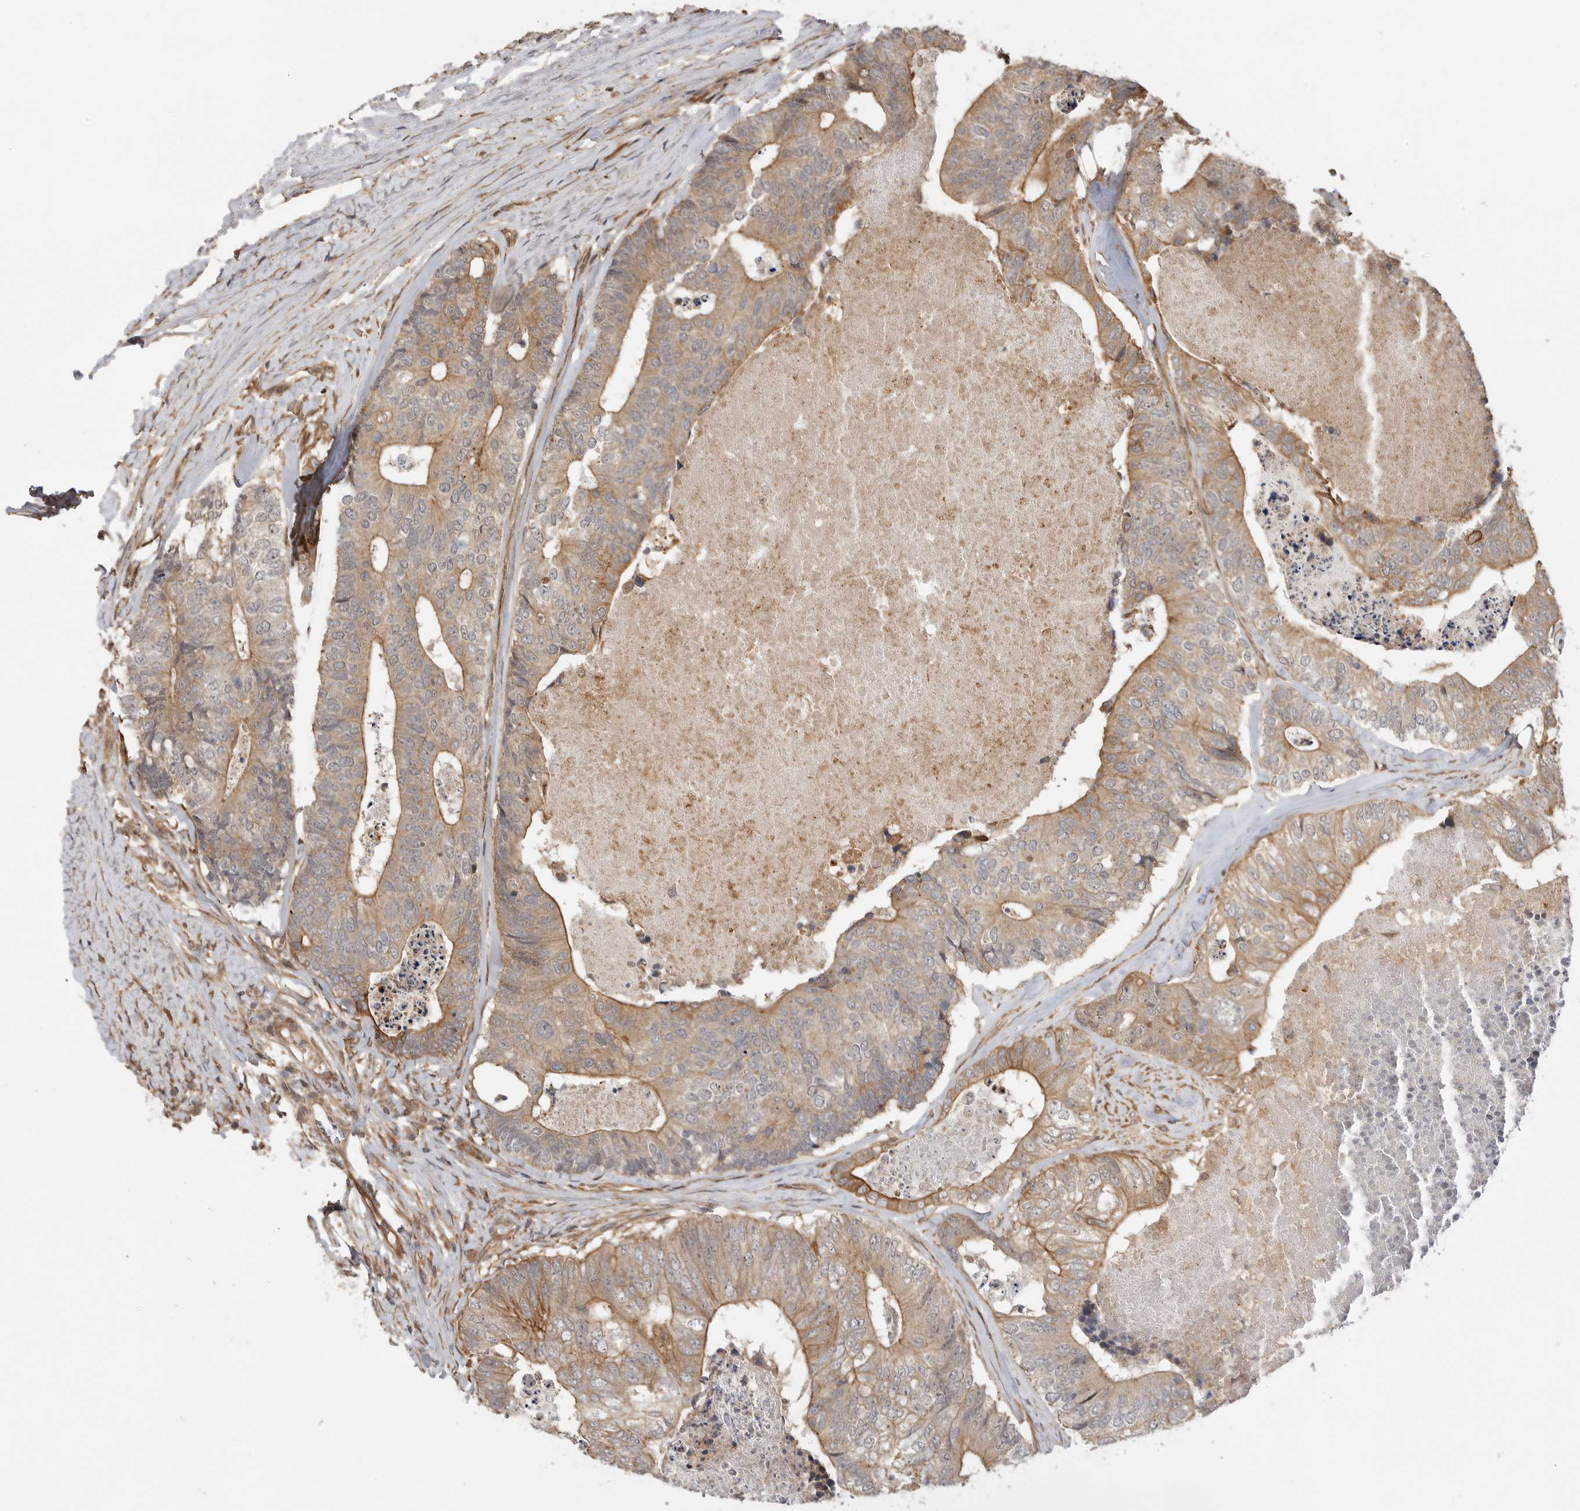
{"staining": {"intensity": "moderate", "quantity": ">75%", "location": "cytoplasmic/membranous"}, "tissue": "colorectal cancer", "cell_type": "Tumor cells", "image_type": "cancer", "snomed": [{"axis": "morphology", "description": "Adenocarcinoma, NOS"}, {"axis": "topography", "description": "Colon"}], "caption": "Protein staining of colorectal cancer tissue shows moderate cytoplasmic/membranous expression in about >75% of tumor cells. (DAB (3,3'-diaminobenzidine) = brown stain, brightfield microscopy at high magnification).", "gene": "ADPRS", "patient": {"sex": "female", "age": 67}}